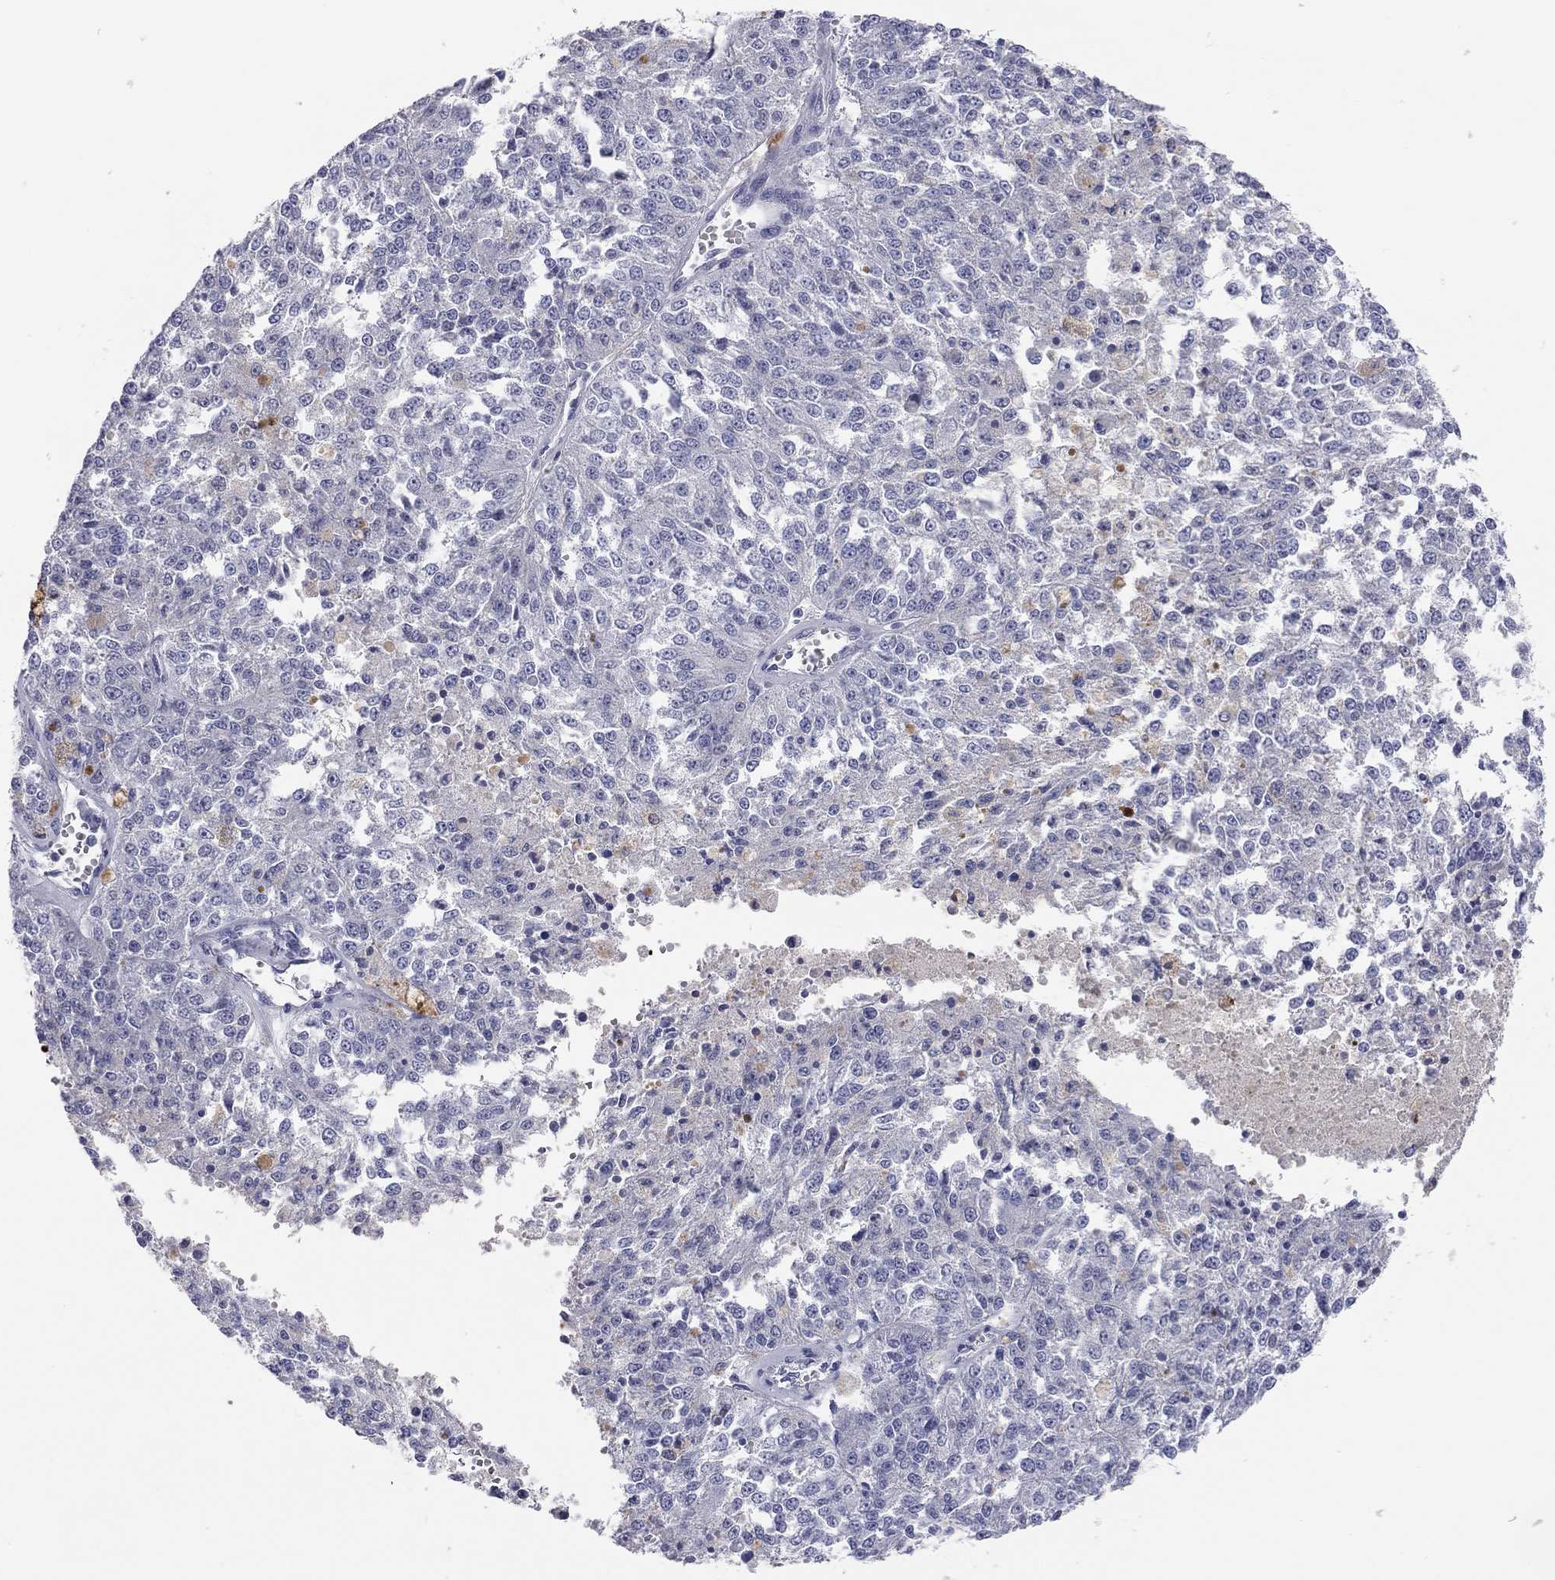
{"staining": {"intensity": "negative", "quantity": "none", "location": "none"}, "tissue": "melanoma", "cell_type": "Tumor cells", "image_type": "cancer", "snomed": [{"axis": "morphology", "description": "Malignant melanoma, Metastatic site"}, {"axis": "topography", "description": "Lymph node"}], "caption": "A photomicrograph of melanoma stained for a protein displays no brown staining in tumor cells.", "gene": "ST7L", "patient": {"sex": "female", "age": 64}}